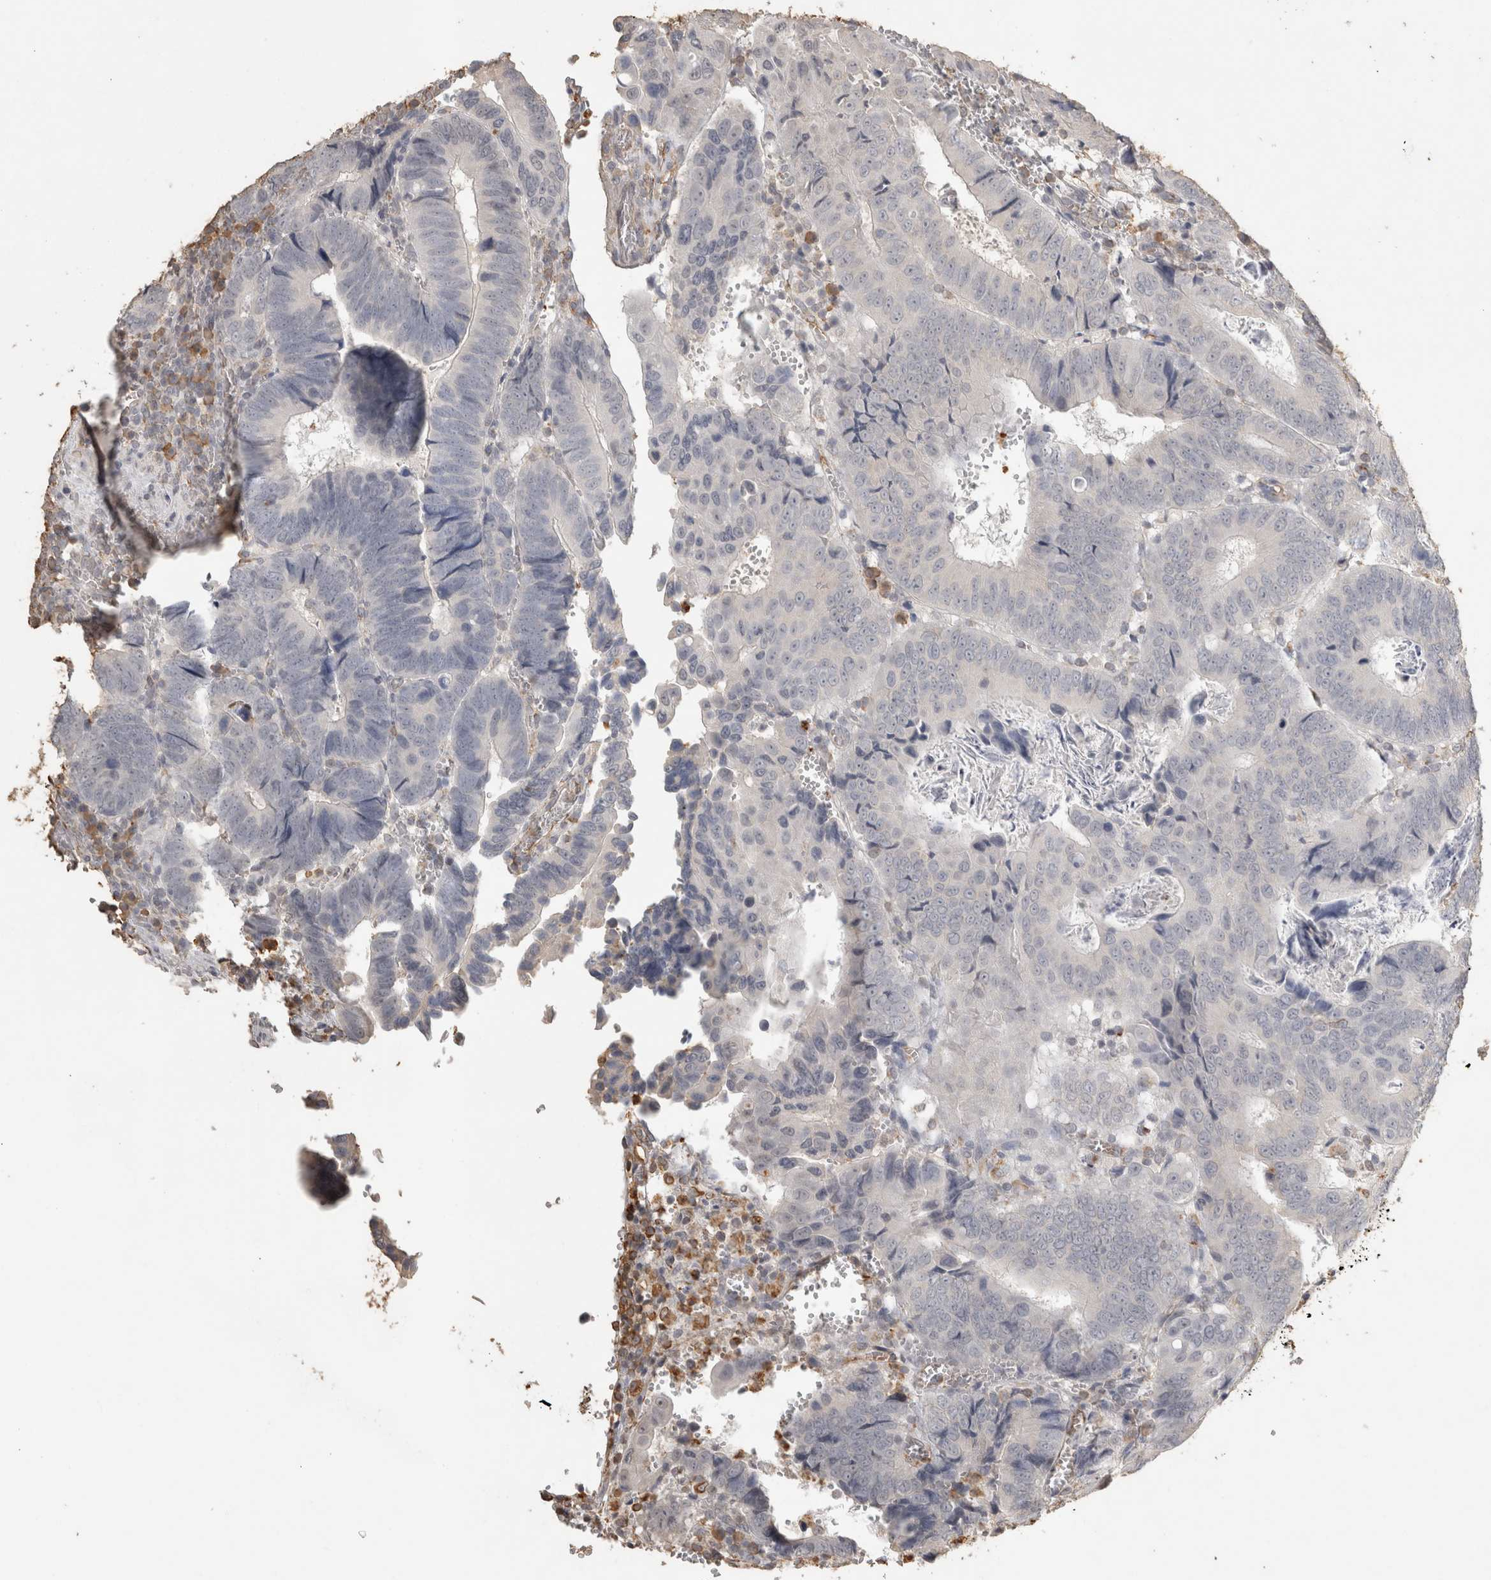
{"staining": {"intensity": "negative", "quantity": "none", "location": "none"}, "tissue": "colorectal cancer", "cell_type": "Tumor cells", "image_type": "cancer", "snomed": [{"axis": "morphology", "description": "Inflammation, NOS"}, {"axis": "morphology", "description": "Adenocarcinoma, NOS"}, {"axis": "topography", "description": "Colon"}], "caption": "Immunohistochemistry of human colorectal cancer (adenocarcinoma) exhibits no expression in tumor cells.", "gene": "REPS2", "patient": {"sex": "male", "age": 72}}